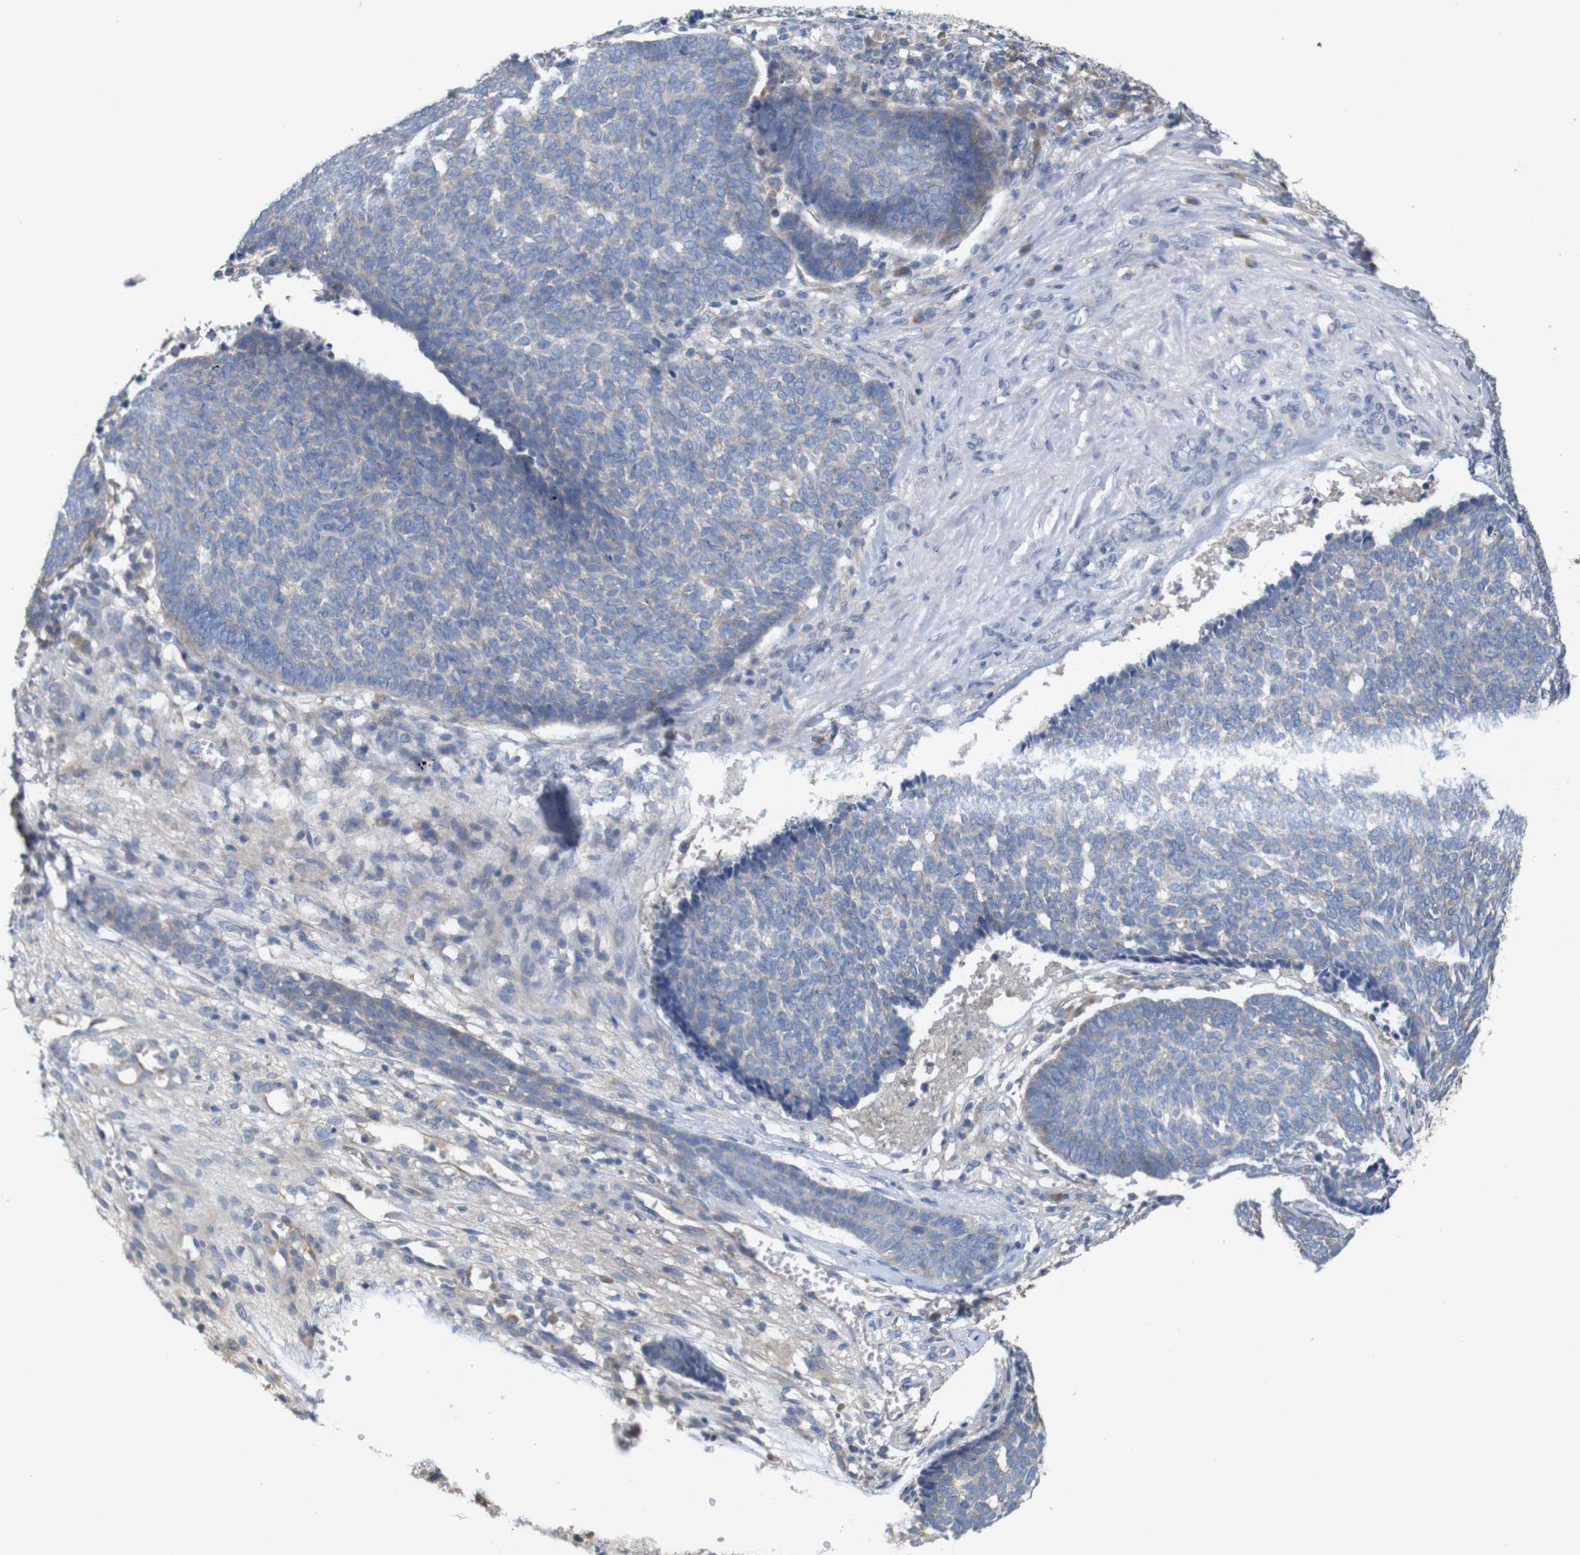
{"staining": {"intensity": "negative", "quantity": "none", "location": "none"}, "tissue": "skin cancer", "cell_type": "Tumor cells", "image_type": "cancer", "snomed": [{"axis": "morphology", "description": "Basal cell carcinoma"}, {"axis": "topography", "description": "Skin"}], "caption": "High power microscopy micrograph of an immunohistochemistry histopathology image of basal cell carcinoma (skin), revealing no significant positivity in tumor cells.", "gene": "MYEOV", "patient": {"sex": "male", "age": 84}}